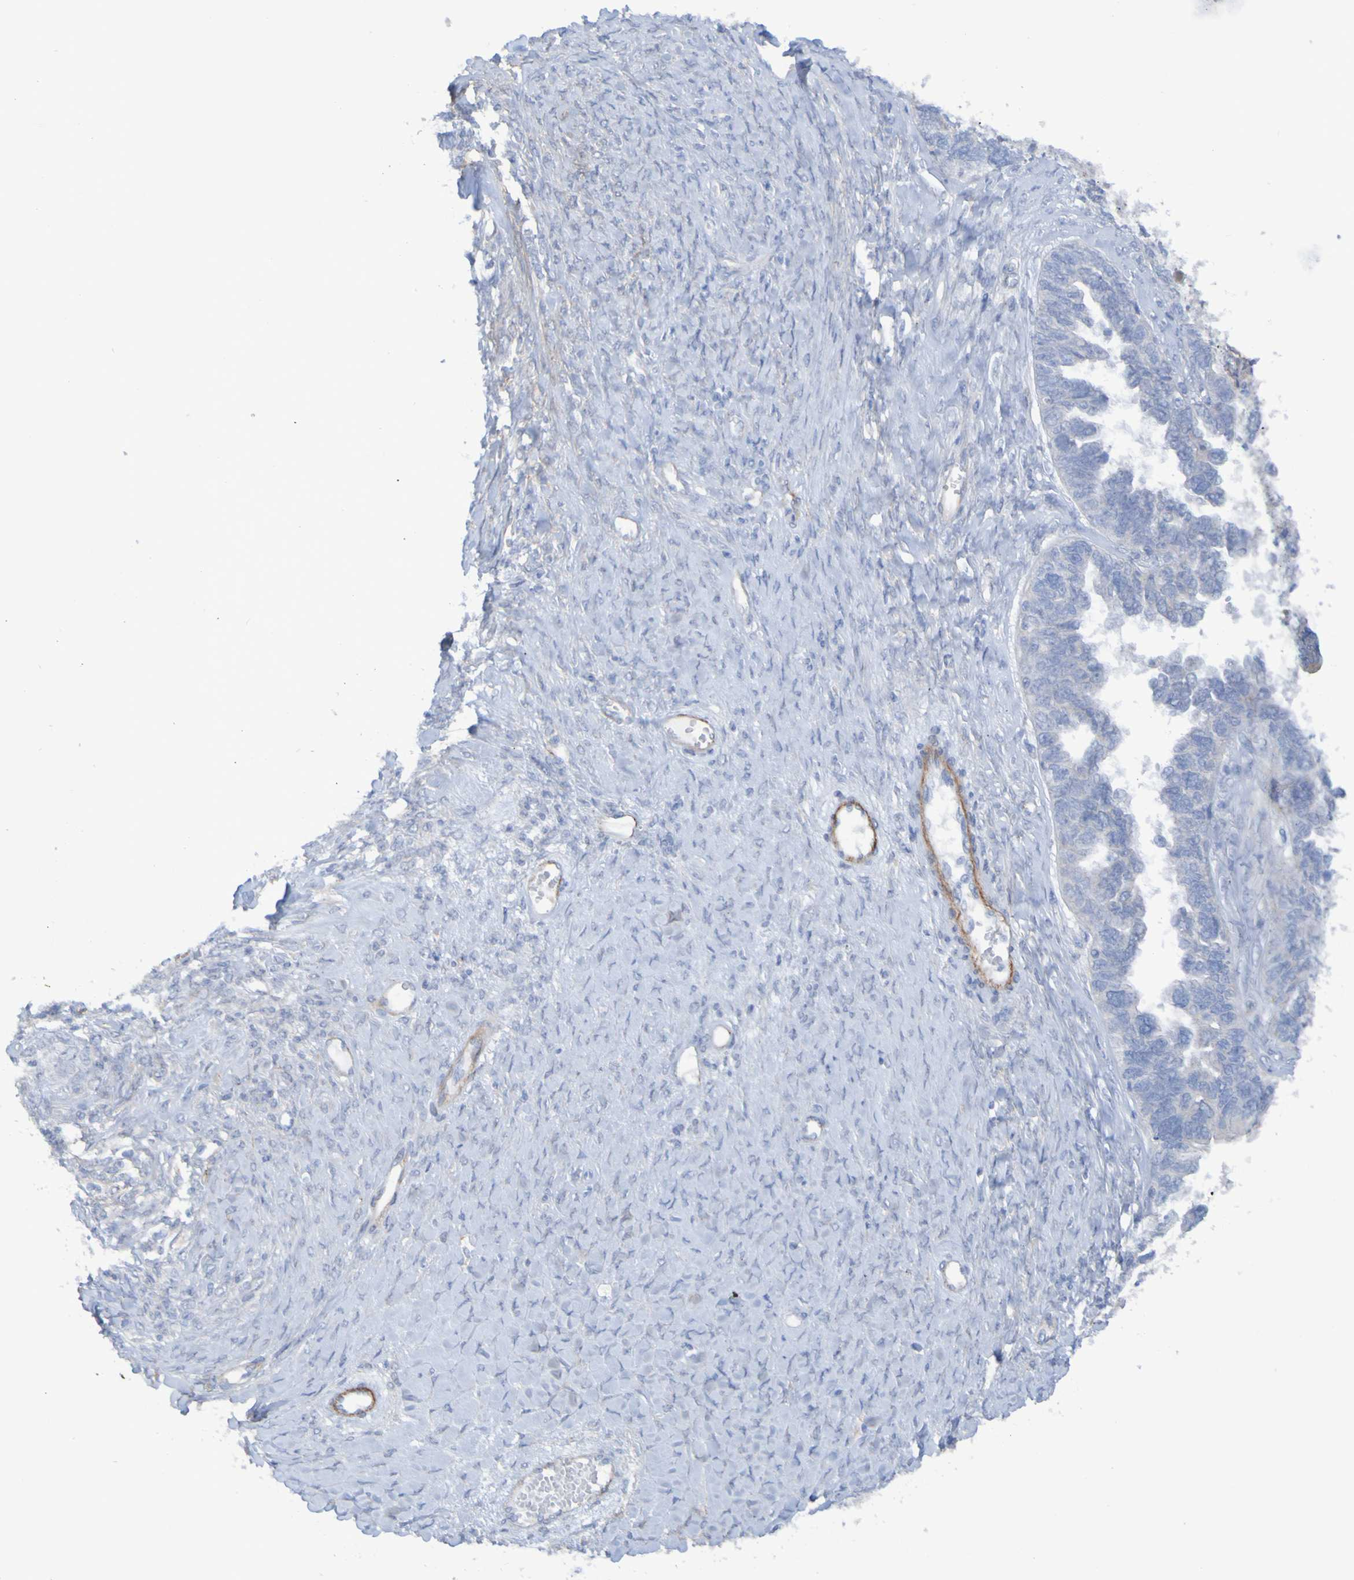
{"staining": {"intensity": "negative", "quantity": "none", "location": "none"}, "tissue": "ovarian cancer", "cell_type": "Tumor cells", "image_type": "cancer", "snomed": [{"axis": "morphology", "description": "Cystadenocarcinoma, serous, NOS"}, {"axis": "topography", "description": "Ovary"}], "caption": "The photomicrograph displays no significant expression in tumor cells of ovarian cancer (serous cystadenocarcinoma).", "gene": "LPP", "patient": {"sex": "female", "age": 79}}